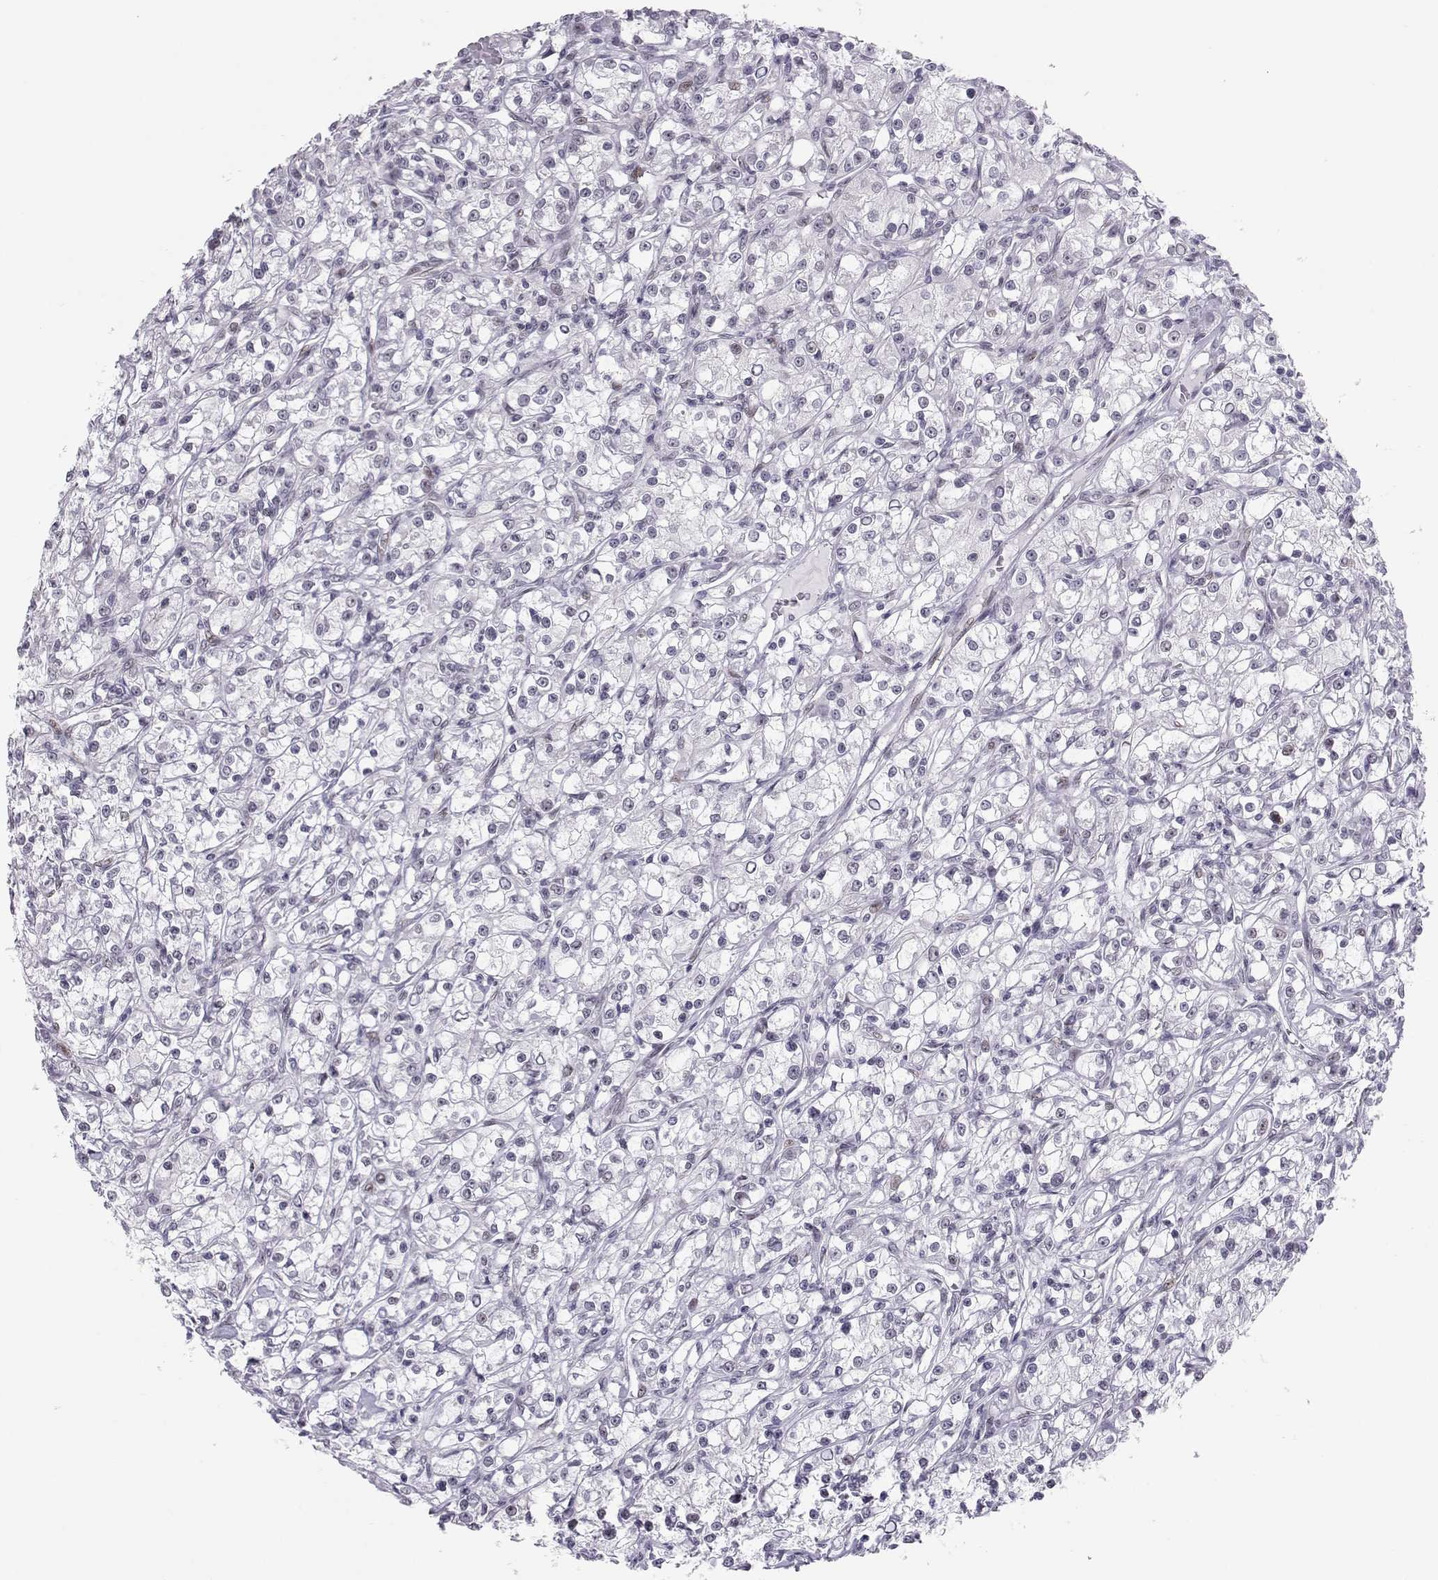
{"staining": {"intensity": "negative", "quantity": "none", "location": "none"}, "tissue": "renal cancer", "cell_type": "Tumor cells", "image_type": "cancer", "snomed": [{"axis": "morphology", "description": "Adenocarcinoma, NOS"}, {"axis": "topography", "description": "Kidney"}], "caption": "Immunohistochemistry histopathology image of neoplastic tissue: adenocarcinoma (renal) stained with DAB (3,3'-diaminobenzidine) displays no significant protein staining in tumor cells.", "gene": "SIX6", "patient": {"sex": "female", "age": 59}}